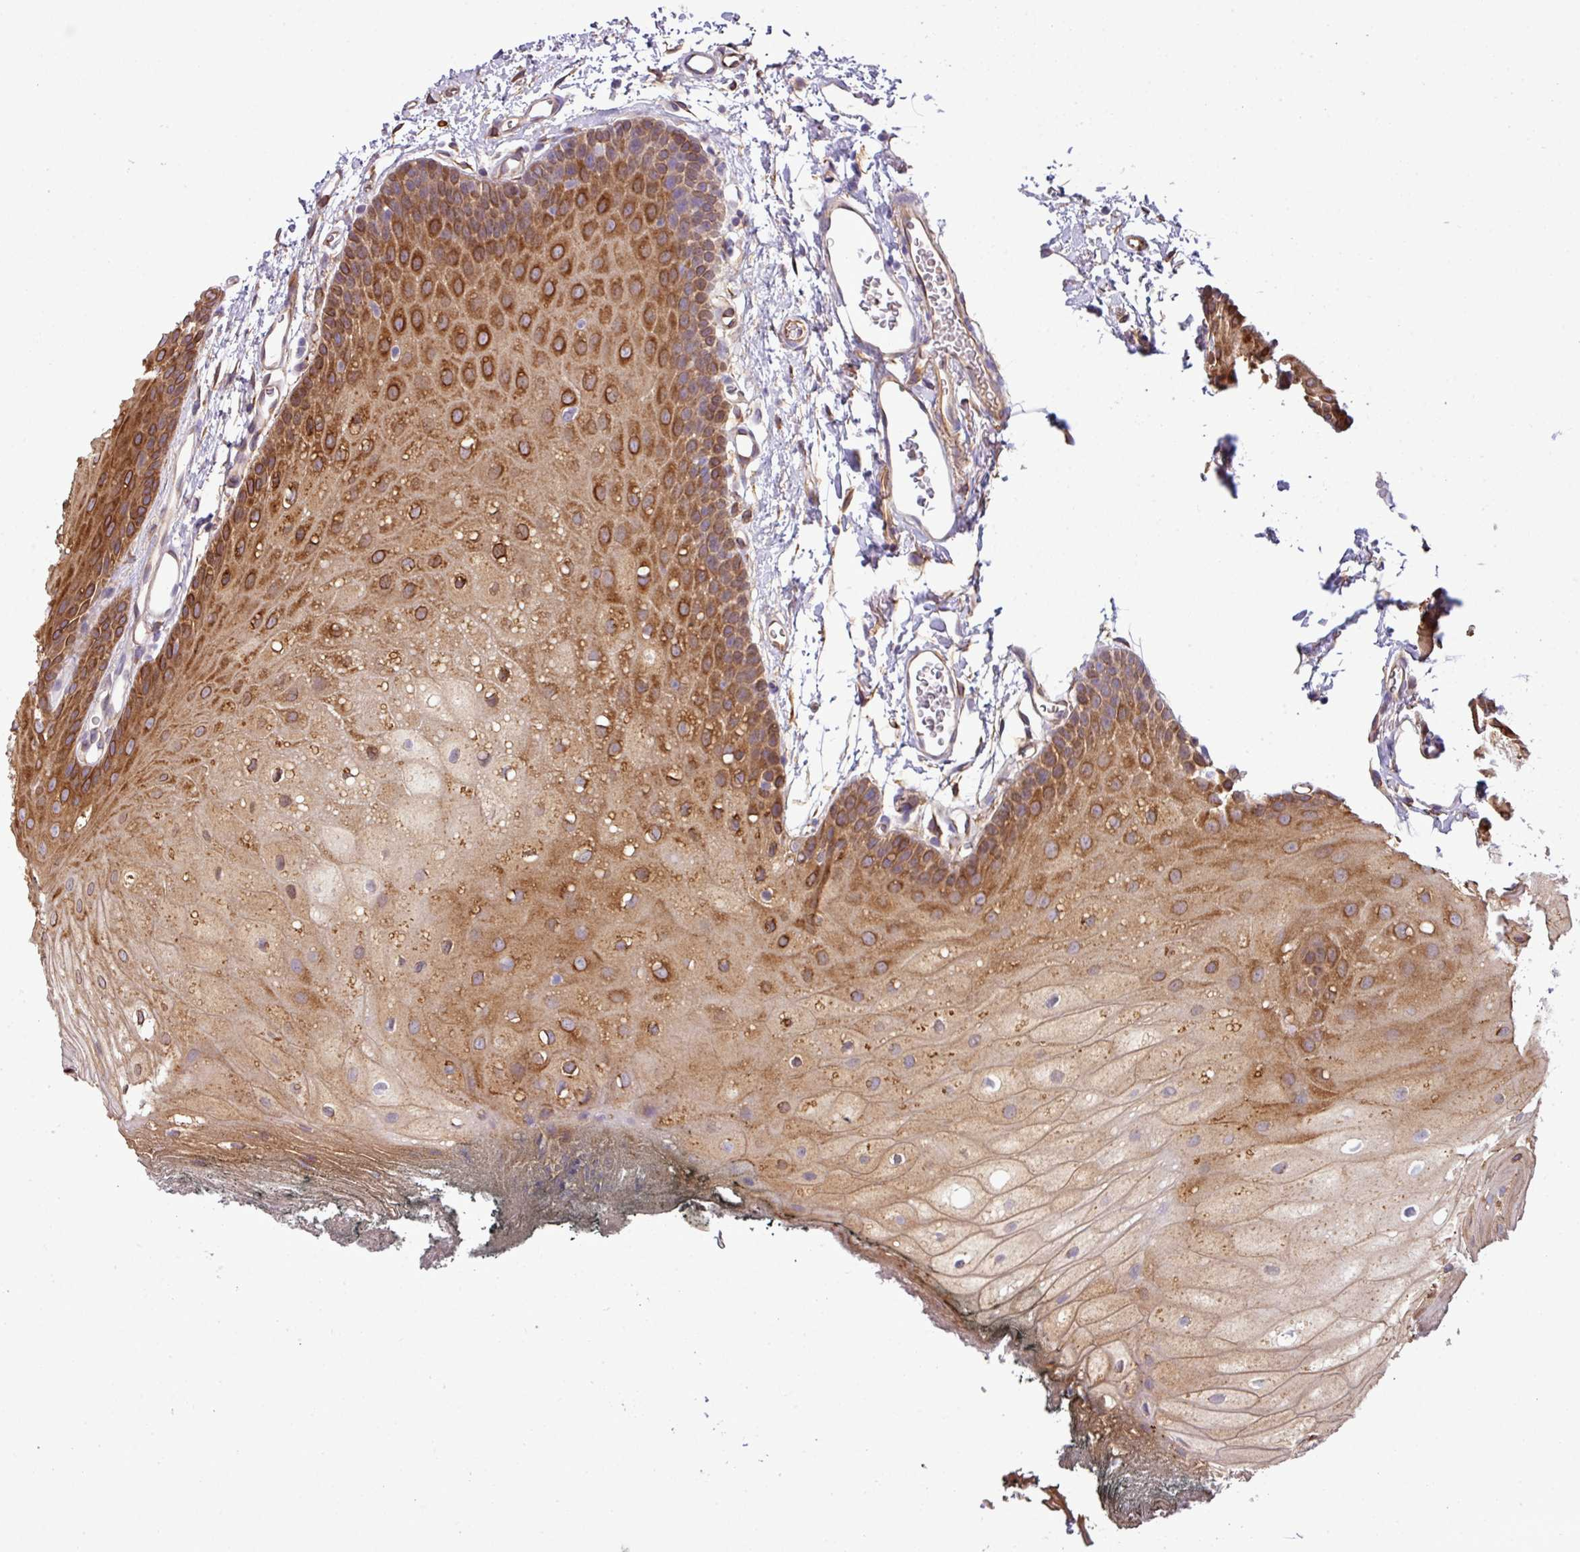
{"staining": {"intensity": "moderate", "quantity": ">75%", "location": "cytoplasmic/membranous"}, "tissue": "oral mucosa", "cell_type": "Squamous epithelial cells", "image_type": "normal", "snomed": [{"axis": "morphology", "description": "Normal tissue, NOS"}, {"axis": "morphology", "description": "Squamous cell carcinoma, NOS"}, {"axis": "topography", "description": "Oral tissue"}, {"axis": "topography", "description": "Head-Neck"}], "caption": "Unremarkable oral mucosa was stained to show a protein in brown. There is medium levels of moderate cytoplasmic/membranous expression in approximately >75% of squamous epithelial cells. The staining is performed using DAB (3,3'-diaminobenzidine) brown chromogen to label protein expression. The nuclei are counter-stained blue using hematoxylin.", "gene": "PARD6A", "patient": {"sex": "female", "age": 81}}